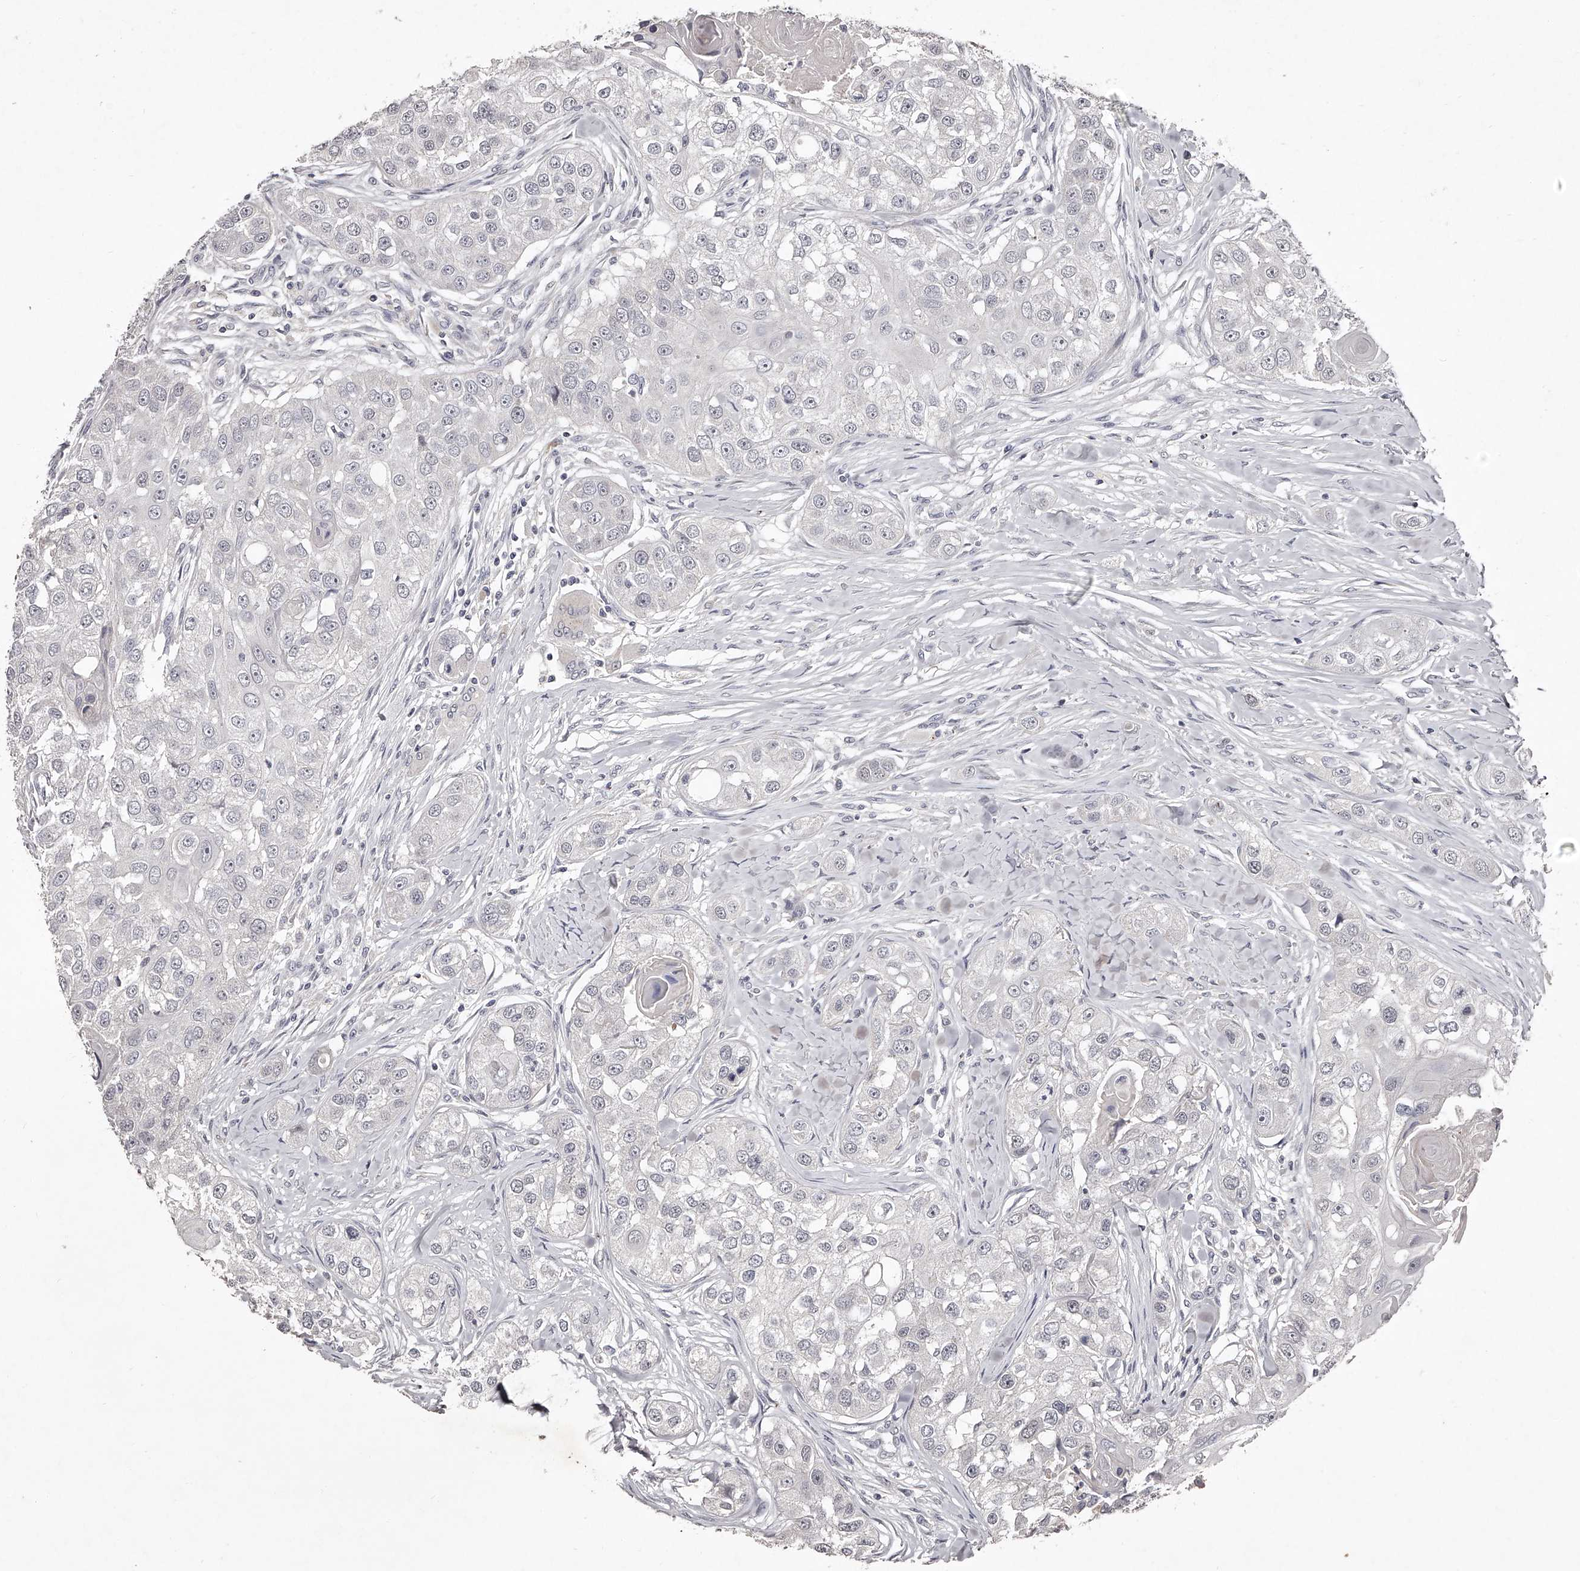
{"staining": {"intensity": "negative", "quantity": "none", "location": "none"}, "tissue": "head and neck cancer", "cell_type": "Tumor cells", "image_type": "cancer", "snomed": [{"axis": "morphology", "description": "Normal tissue, NOS"}, {"axis": "morphology", "description": "Squamous cell carcinoma, NOS"}, {"axis": "topography", "description": "Skeletal muscle"}, {"axis": "topography", "description": "Head-Neck"}], "caption": "High magnification brightfield microscopy of head and neck cancer (squamous cell carcinoma) stained with DAB (brown) and counterstained with hematoxylin (blue): tumor cells show no significant staining. Brightfield microscopy of immunohistochemistry stained with DAB (3,3'-diaminobenzidine) (brown) and hematoxylin (blue), captured at high magnification.", "gene": "NT5DC1", "patient": {"sex": "male", "age": 51}}